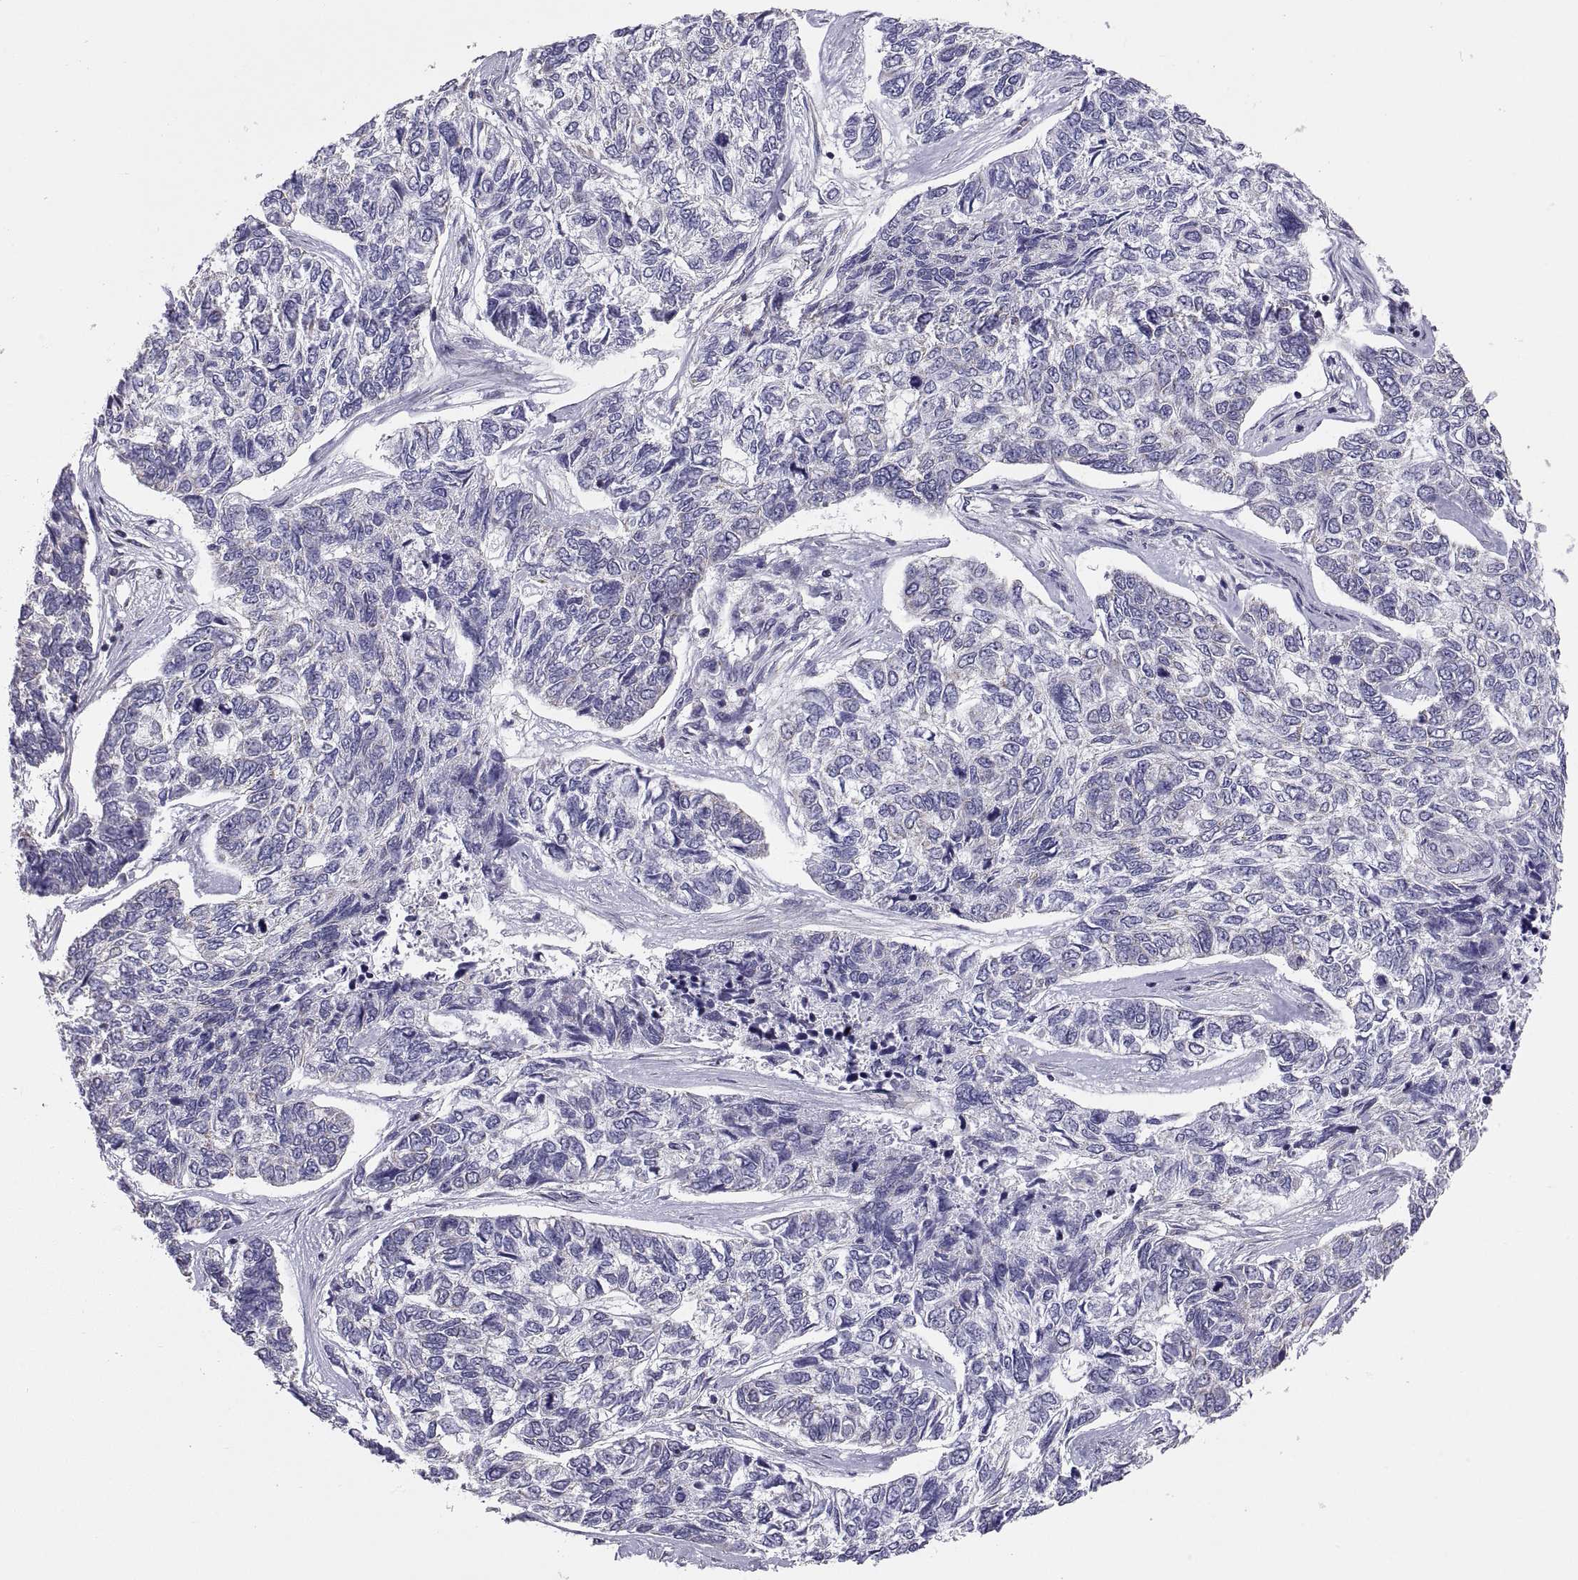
{"staining": {"intensity": "negative", "quantity": "none", "location": "none"}, "tissue": "skin cancer", "cell_type": "Tumor cells", "image_type": "cancer", "snomed": [{"axis": "morphology", "description": "Basal cell carcinoma"}, {"axis": "topography", "description": "Skin"}], "caption": "The micrograph displays no staining of tumor cells in skin basal cell carcinoma.", "gene": "TNNC1", "patient": {"sex": "female", "age": 65}}